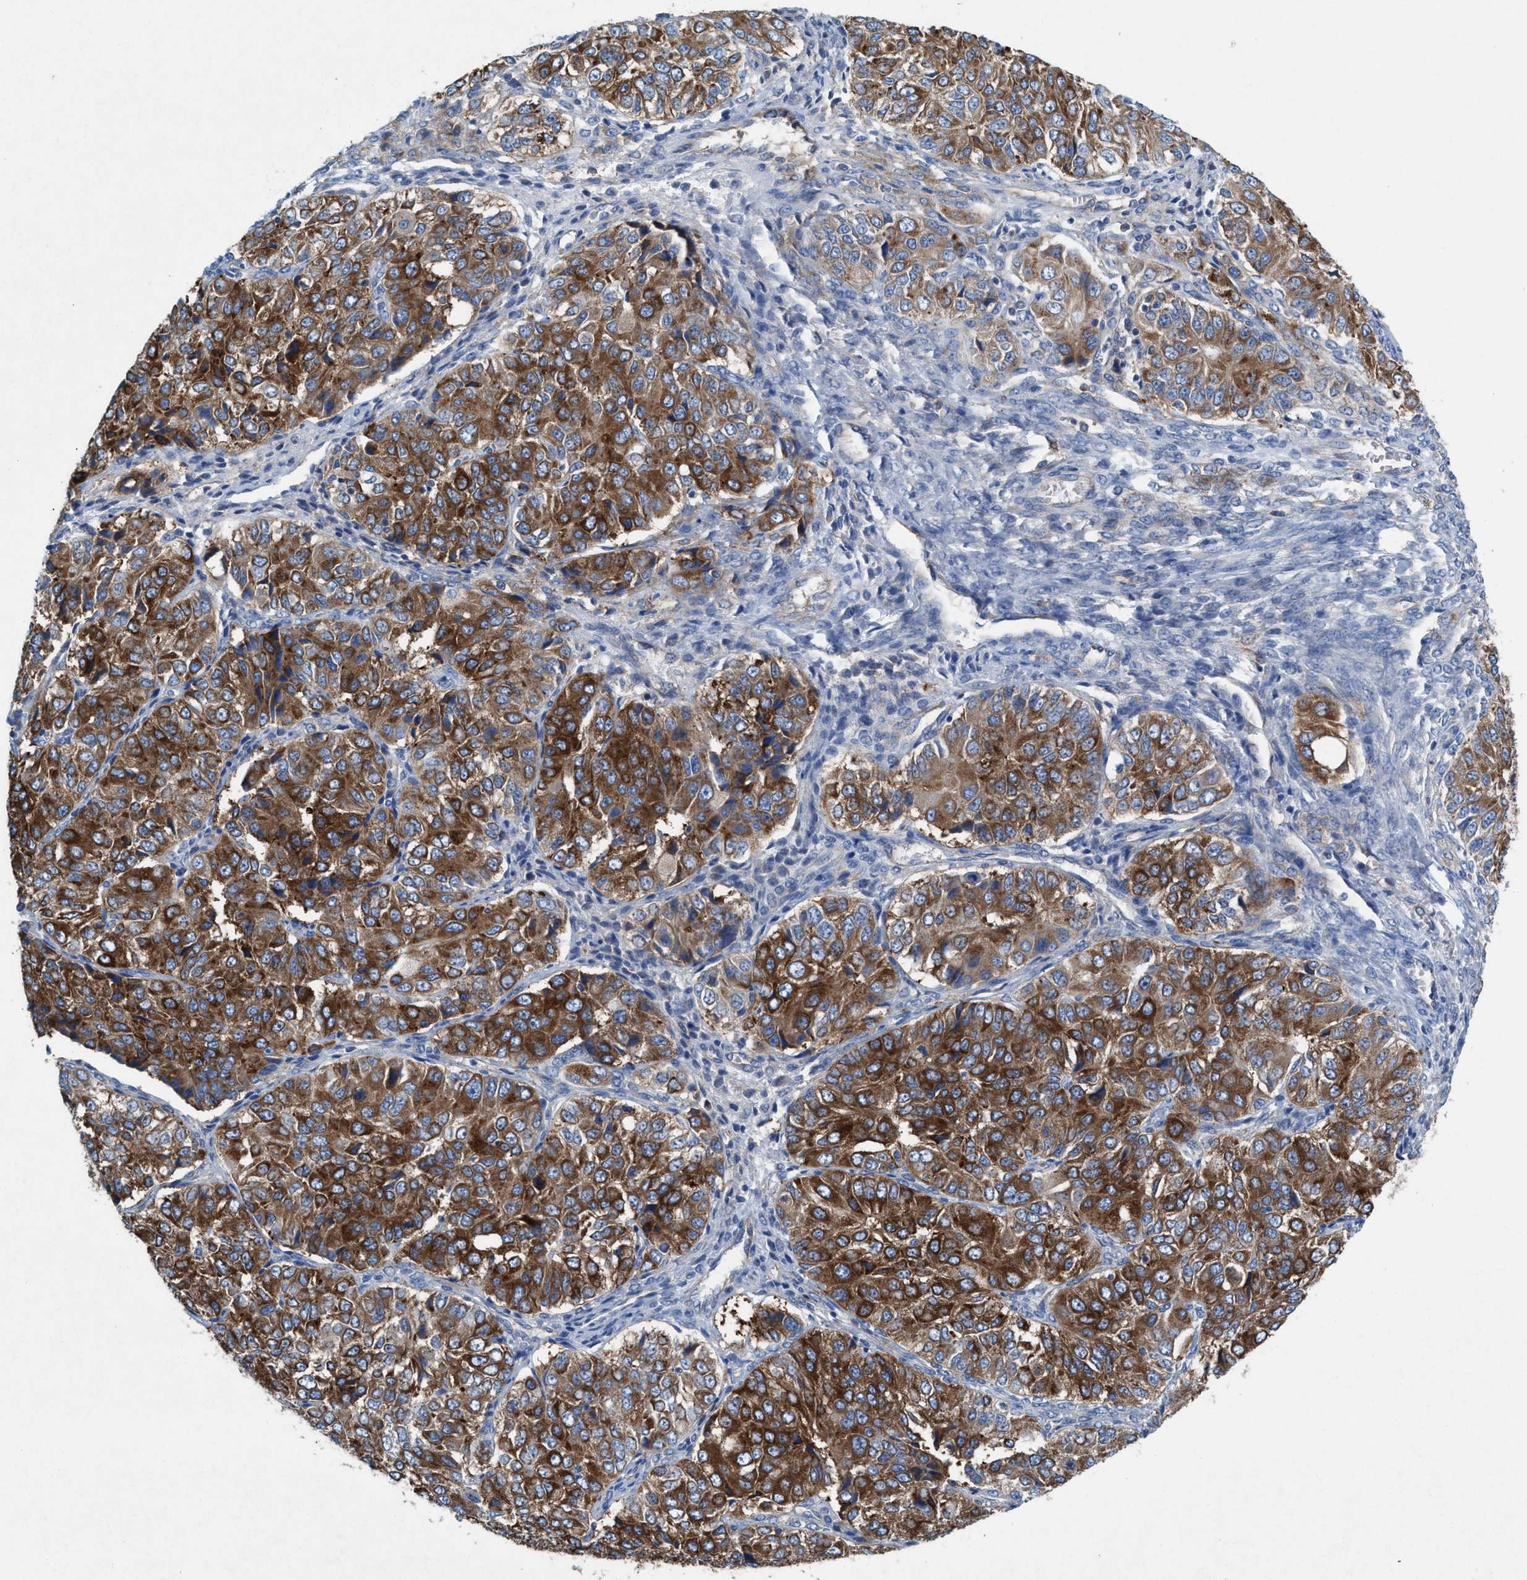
{"staining": {"intensity": "strong", "quantity": ">75%", "location": "cytoplasmic/membranous"}, "tissue": "ovarian cancer", "cell_type": "Tumor cells", "image_type": "cancer", "snomed": [{"axis": "morphology", "description": "Carcinoma, endometroid"}, {"axis": "topography", "description": "Ovary"}], "caption": "Approximately >75% of tumor cells in human ovarian endometroid carcinoma display strong cytoplasmic/membranous protein expression as visualized by brown immunohistochemical staining.", "gene": "NYAP1", "patient": {"sex": "female", "age": 51}}